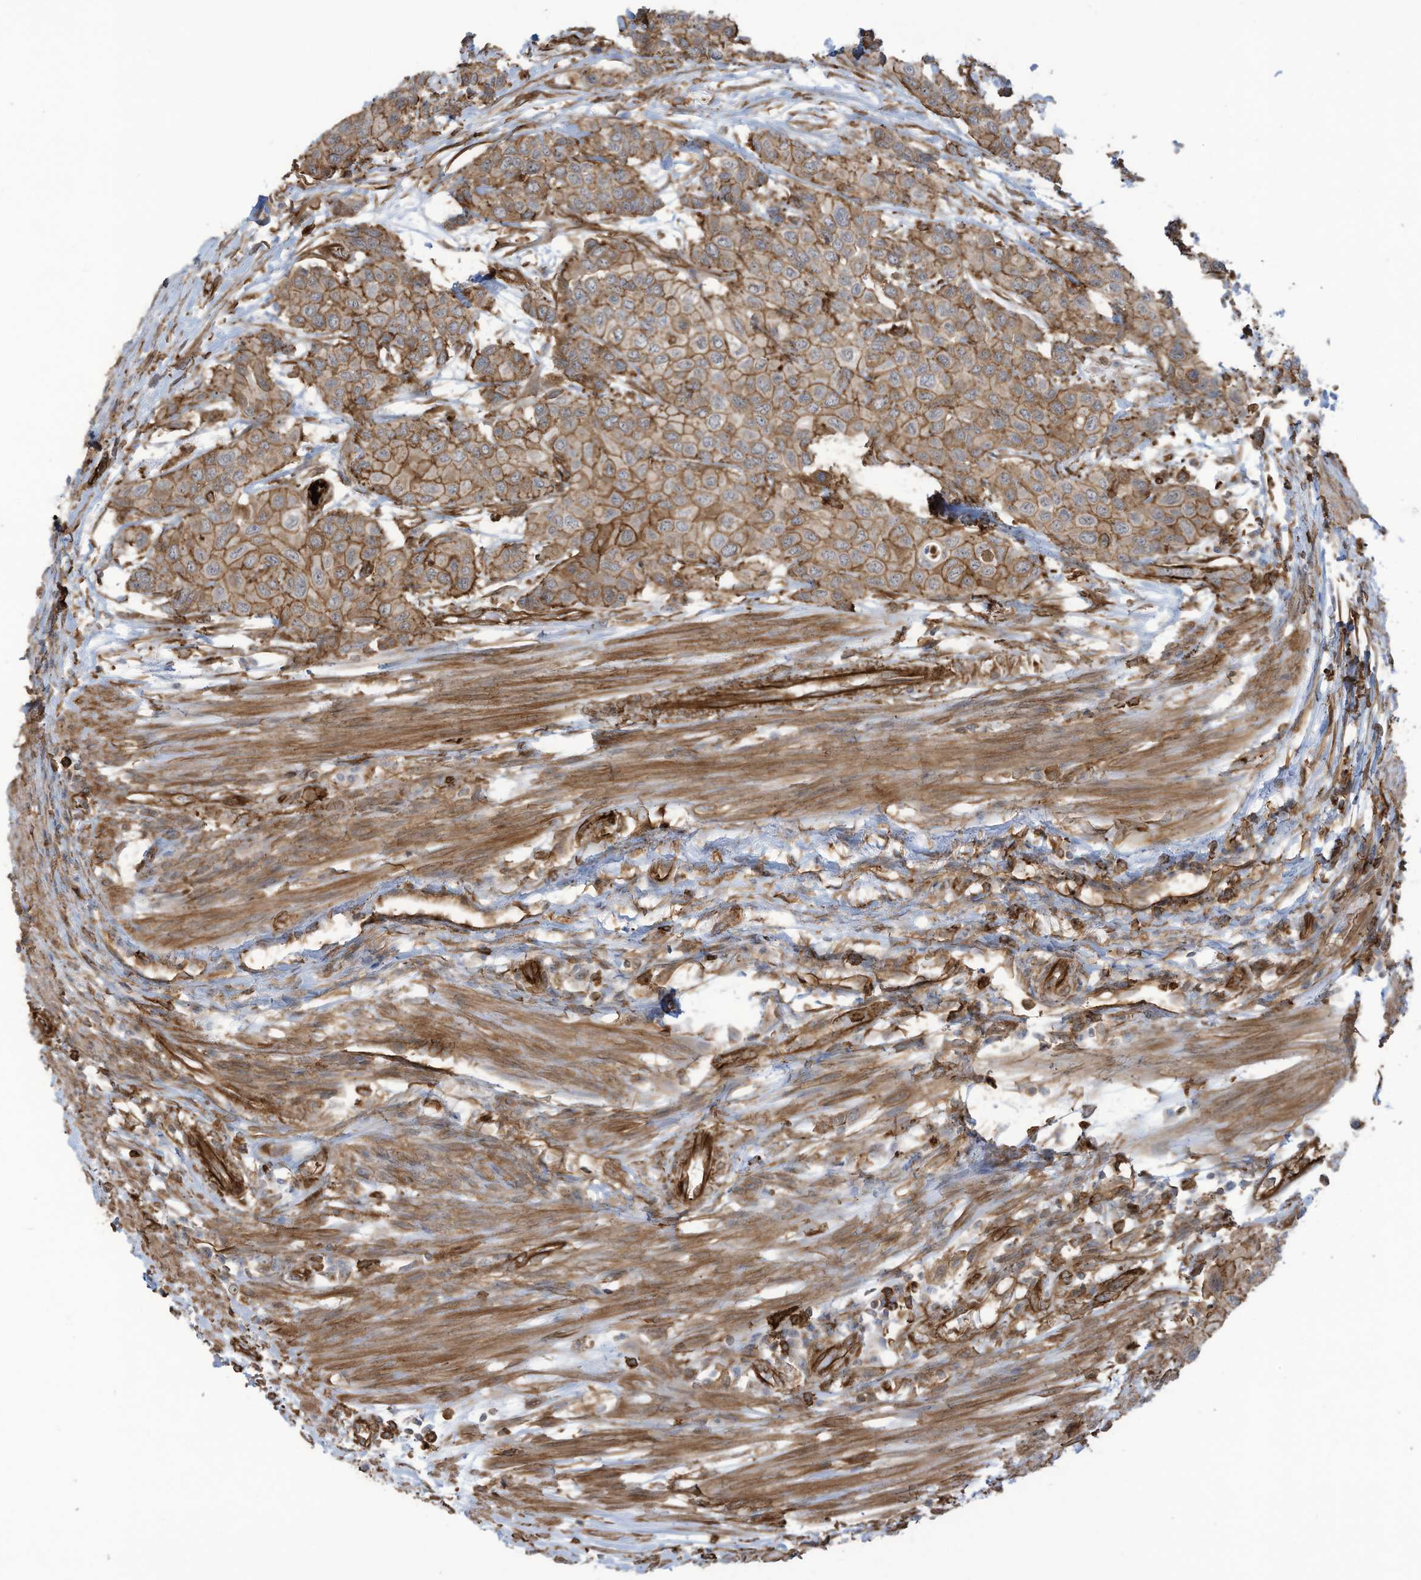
{"staining": {"intensity": "moderate", "quantity": ">75%", "location": "cytoplasmic/membranous"}, "tissue": "urothelial cancer", "cell_type": "Tumor cells", "image_type": "cancer", "snomed": [{"axis": "morphology", "description": "Normal tissue, NOS"}, {"axis": "morphology", "description": "Urothelial carcinoma, High grade"}, {"axis": "topography", "description": "Vascular tissue"}, {"axis": "topography", "description": "Urinary bladder"}], "caption": "Urothelial carcinoma (high-grade) stained for a protein (brown) demonstrates moderate cytoplasmic/membranous positive positivity in about >75% of tumor cells.", "gene": "SLC9A2", "patient": {"sex": "female", "age": 56}}